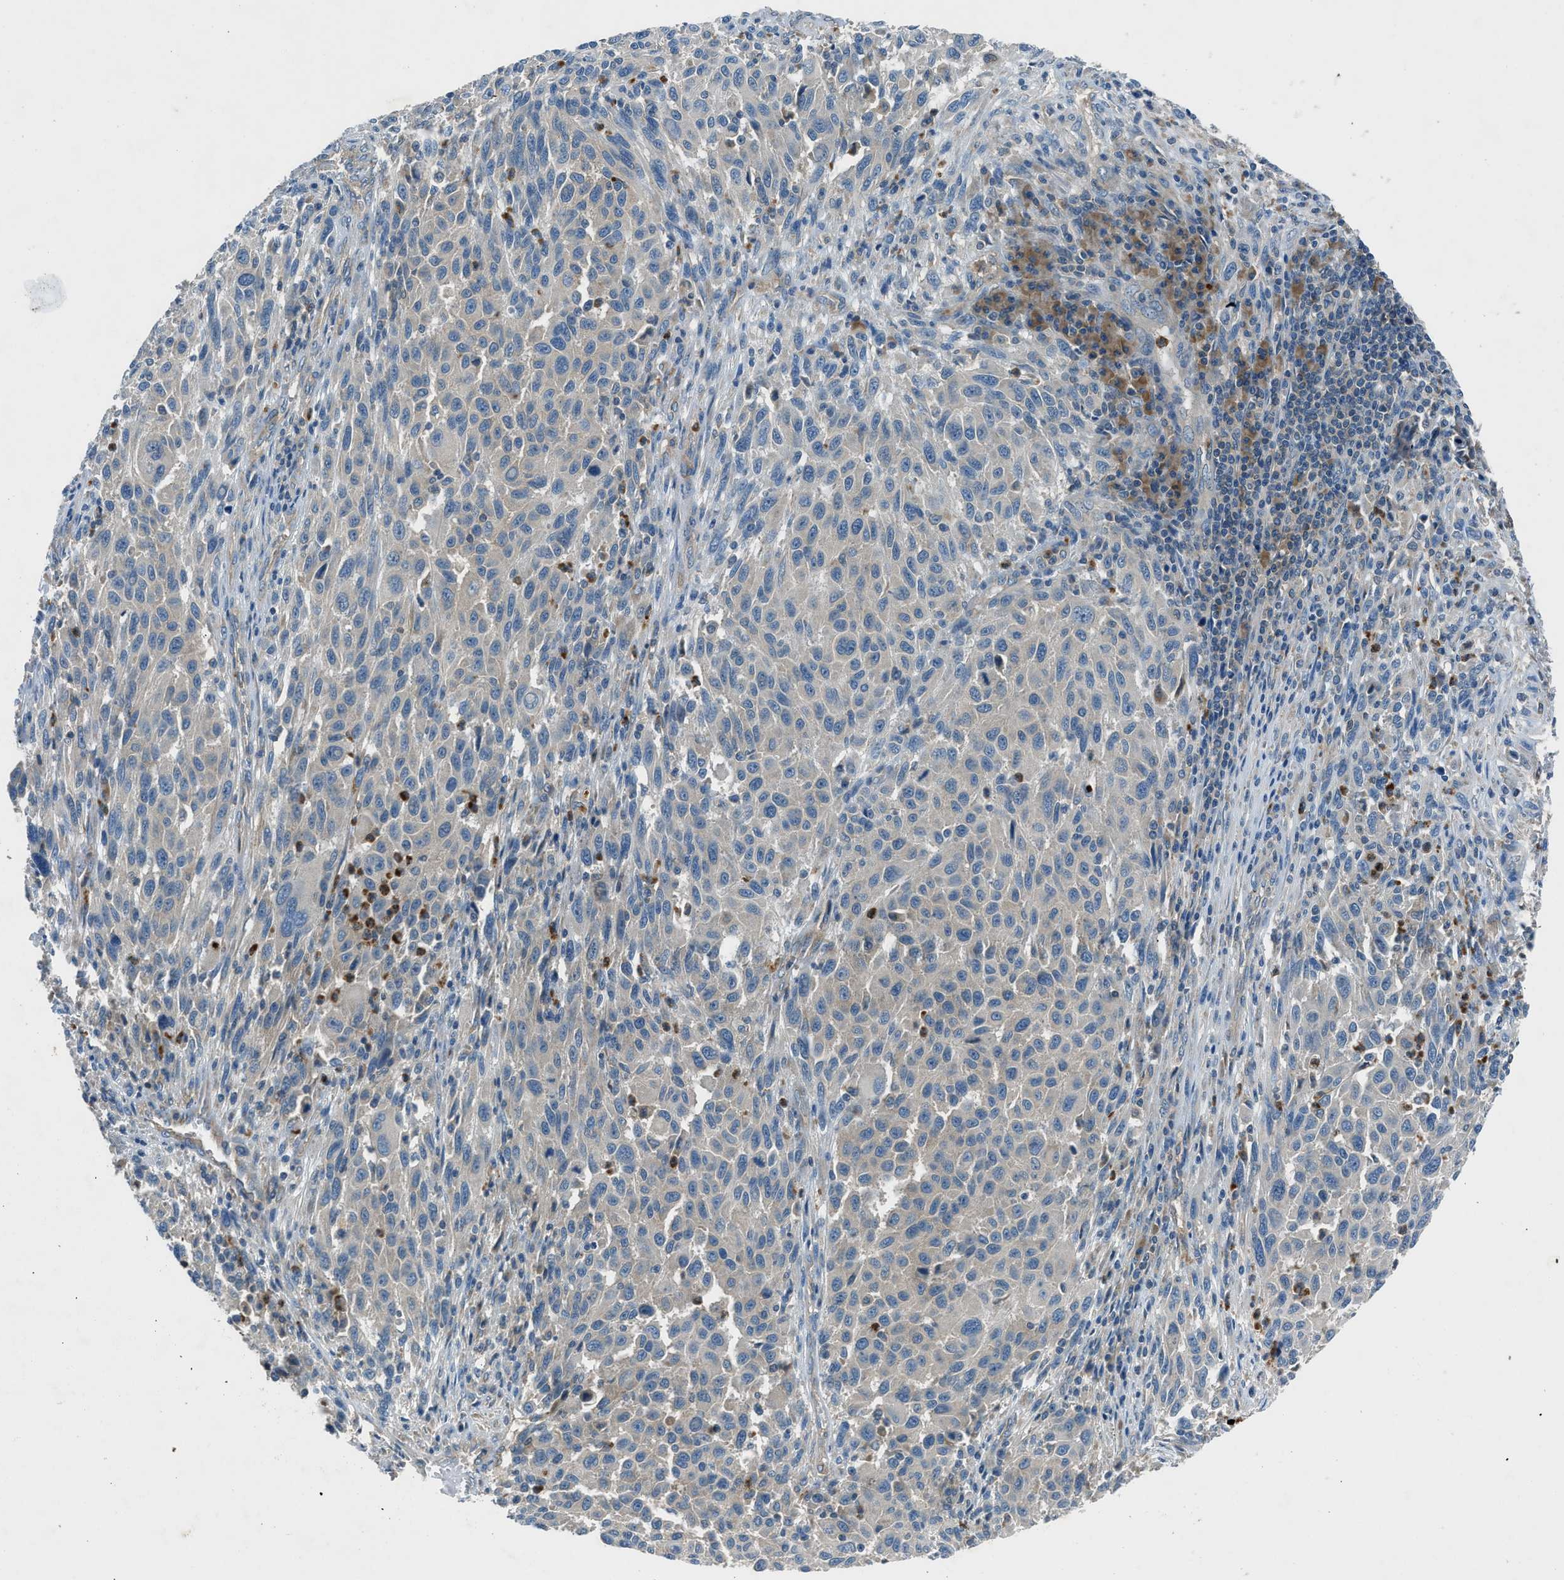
{"staining": {"intensity": "weak", "quantity": "<25%", "location": "cytoplasmic/membranous"}, "tissue": "melanoma", "cell_type": "Tumor cells", "image_type": "cancer", "snomed": [{"axis": "morphology", "description": "Malignant melanoma, Metastatic site"}, {"axis": "topography", "description": "Lymph node"}], "caption": "This is an IHC micrograph of human malignant melanoma (metastatic site). There is no expression in tumor cells.", "gene": "BMP1", "patient": {"sex": "male", "age": 61}}